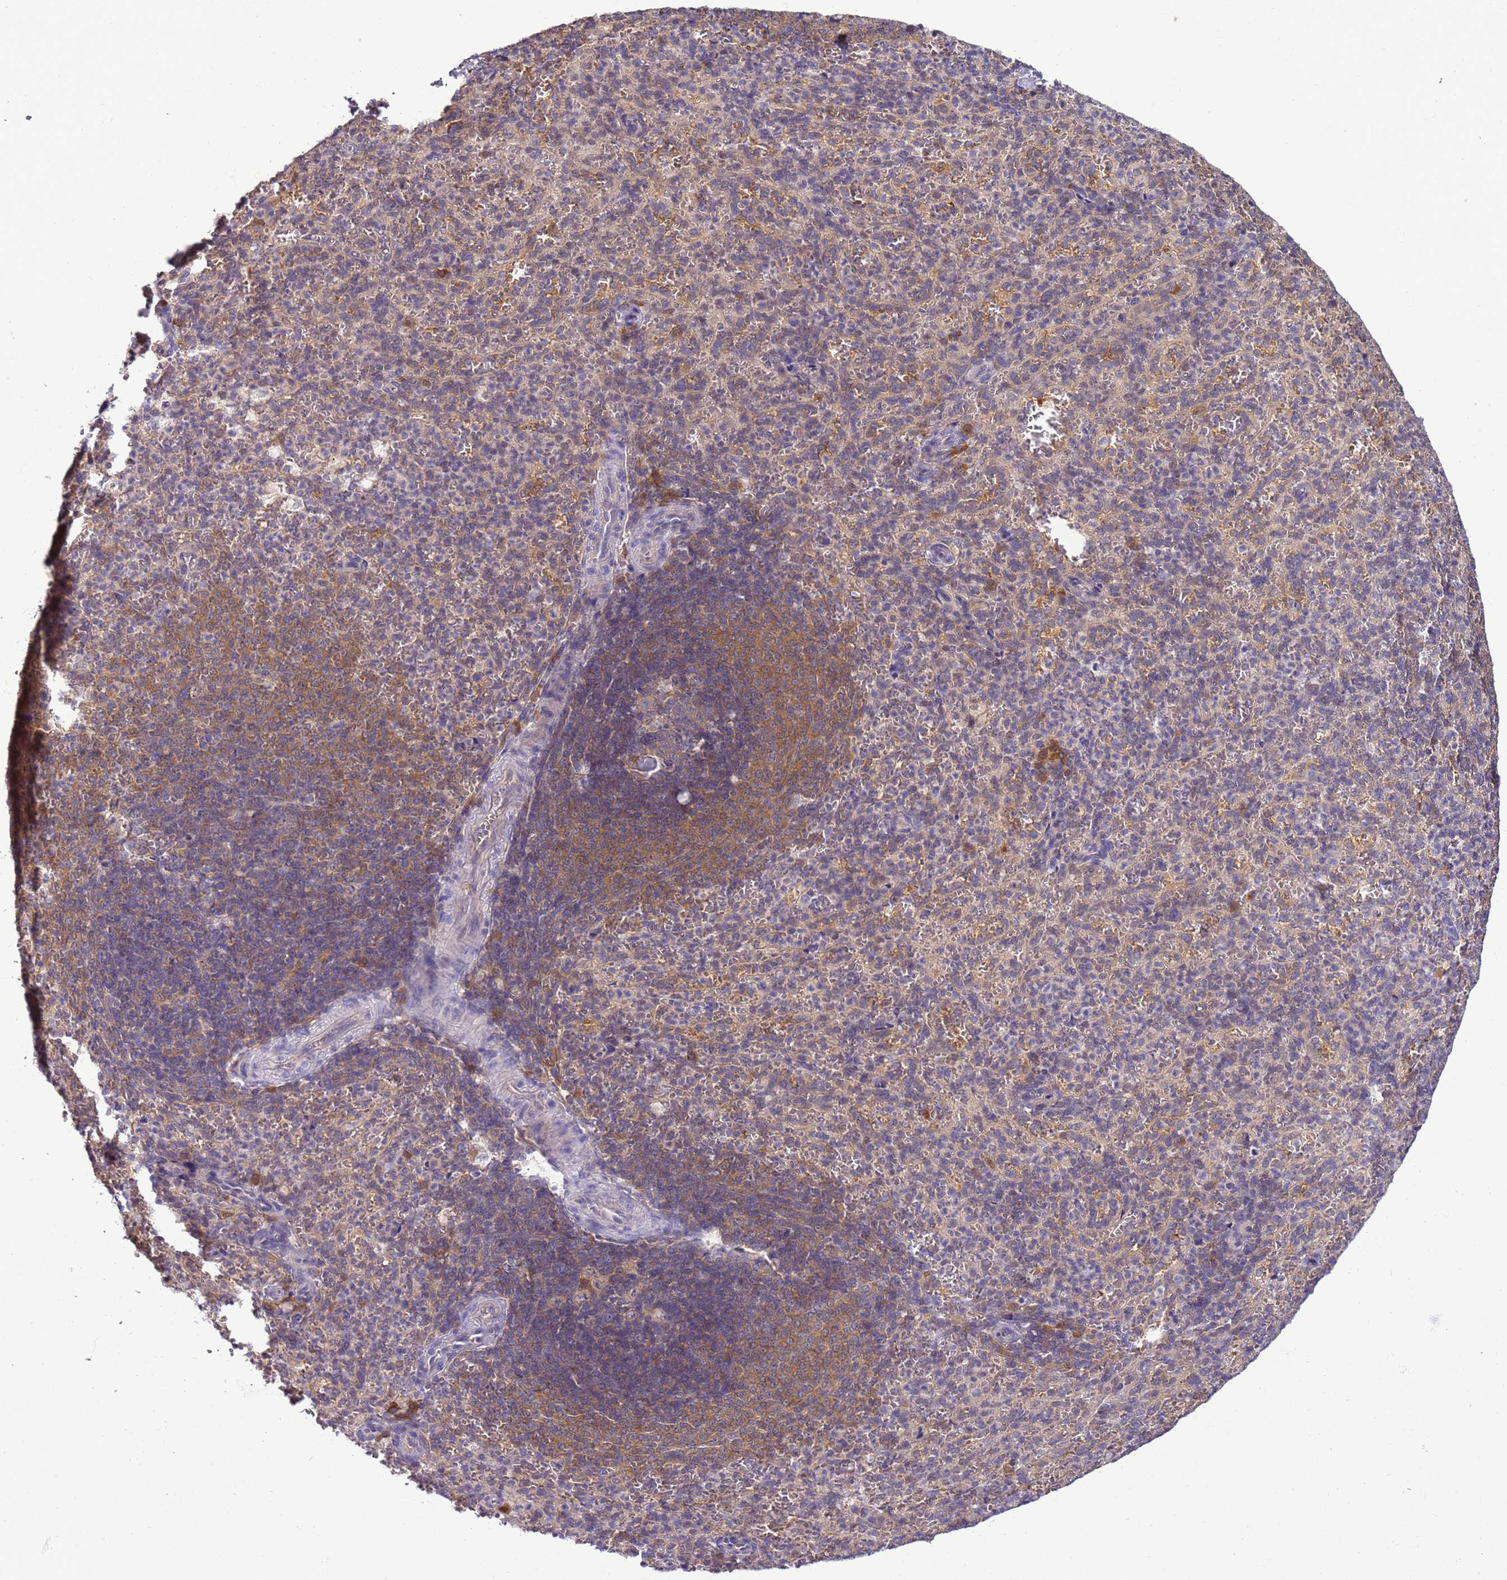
{"staining": {"intensity": "weak", "quantity": "<25%", "location": "cytoplasmic/membranous"}, "tissue": "spleen", "cell_type": "Cells in red pulp", "image_type": "normal", "snomed": [{"axis": "morphology", "description": "Normal tissue, NOS"}, {"axis": "topography", "description": "Spleen"}], "caption": "The histopathology image shows no staining of cells in red pulp in unremarkable spleen.", "gene": "DDI2", "patient": {"sex": "female", "age": 21}}